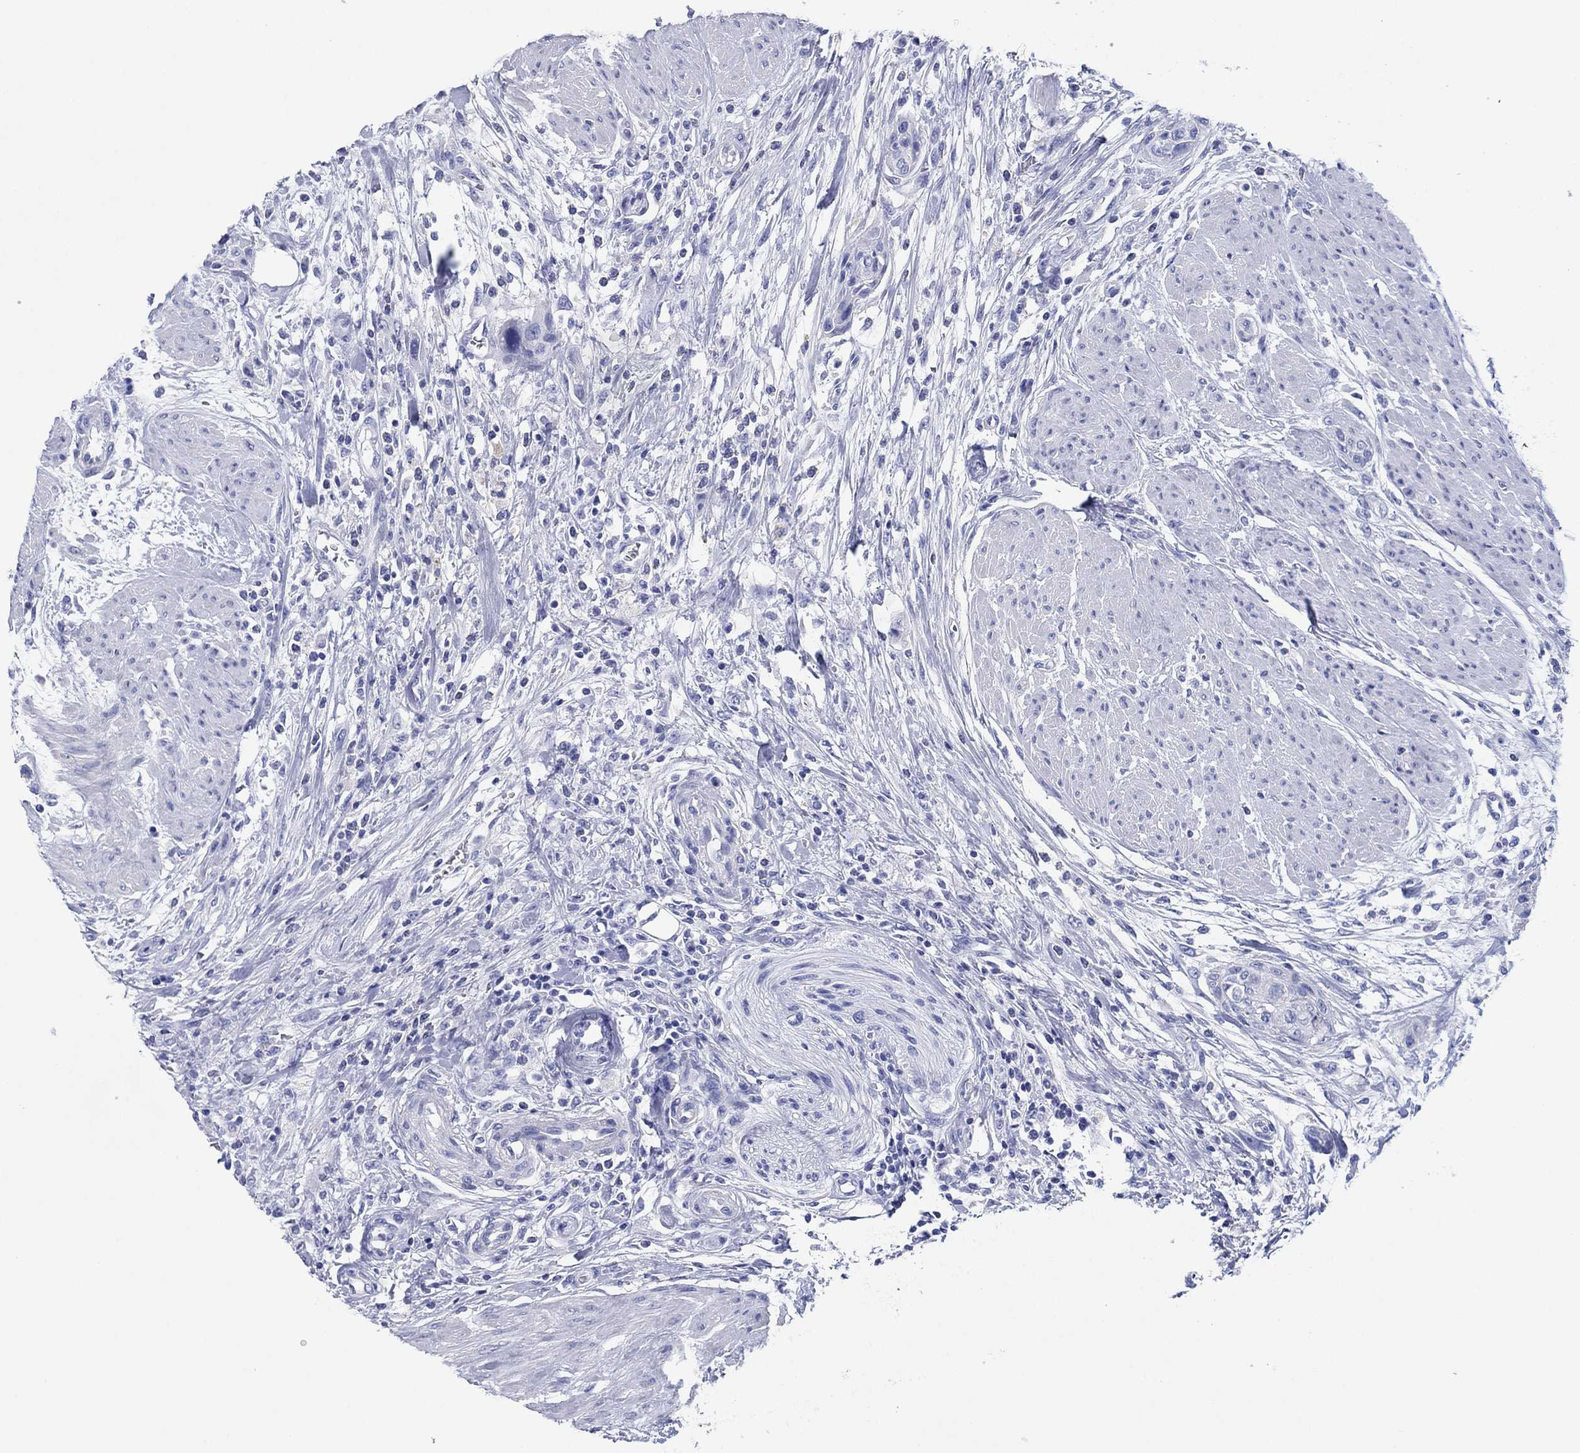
{"staining": {"intensity": "negative", "quantity": "none", "location": "none"}, "tissue": "urothelial cancer", "cell_type": "Tumor cells", "image_type": "cancer", "snomed": [{"axis": "morphology", "description": "Urothelial carcinoma, High grade"}, {"axis": "topography", "description": "Urinary bladder"}], "caption": "DAB immunohistochemical staining of high-grade urothelial carcinoma shows no significant positivity in tumor cells. (Immunohistochemistry, brightfield microscopy, high magnification).", "gene": "HCRT", "patient": {"sex": "male", "age": 35}}